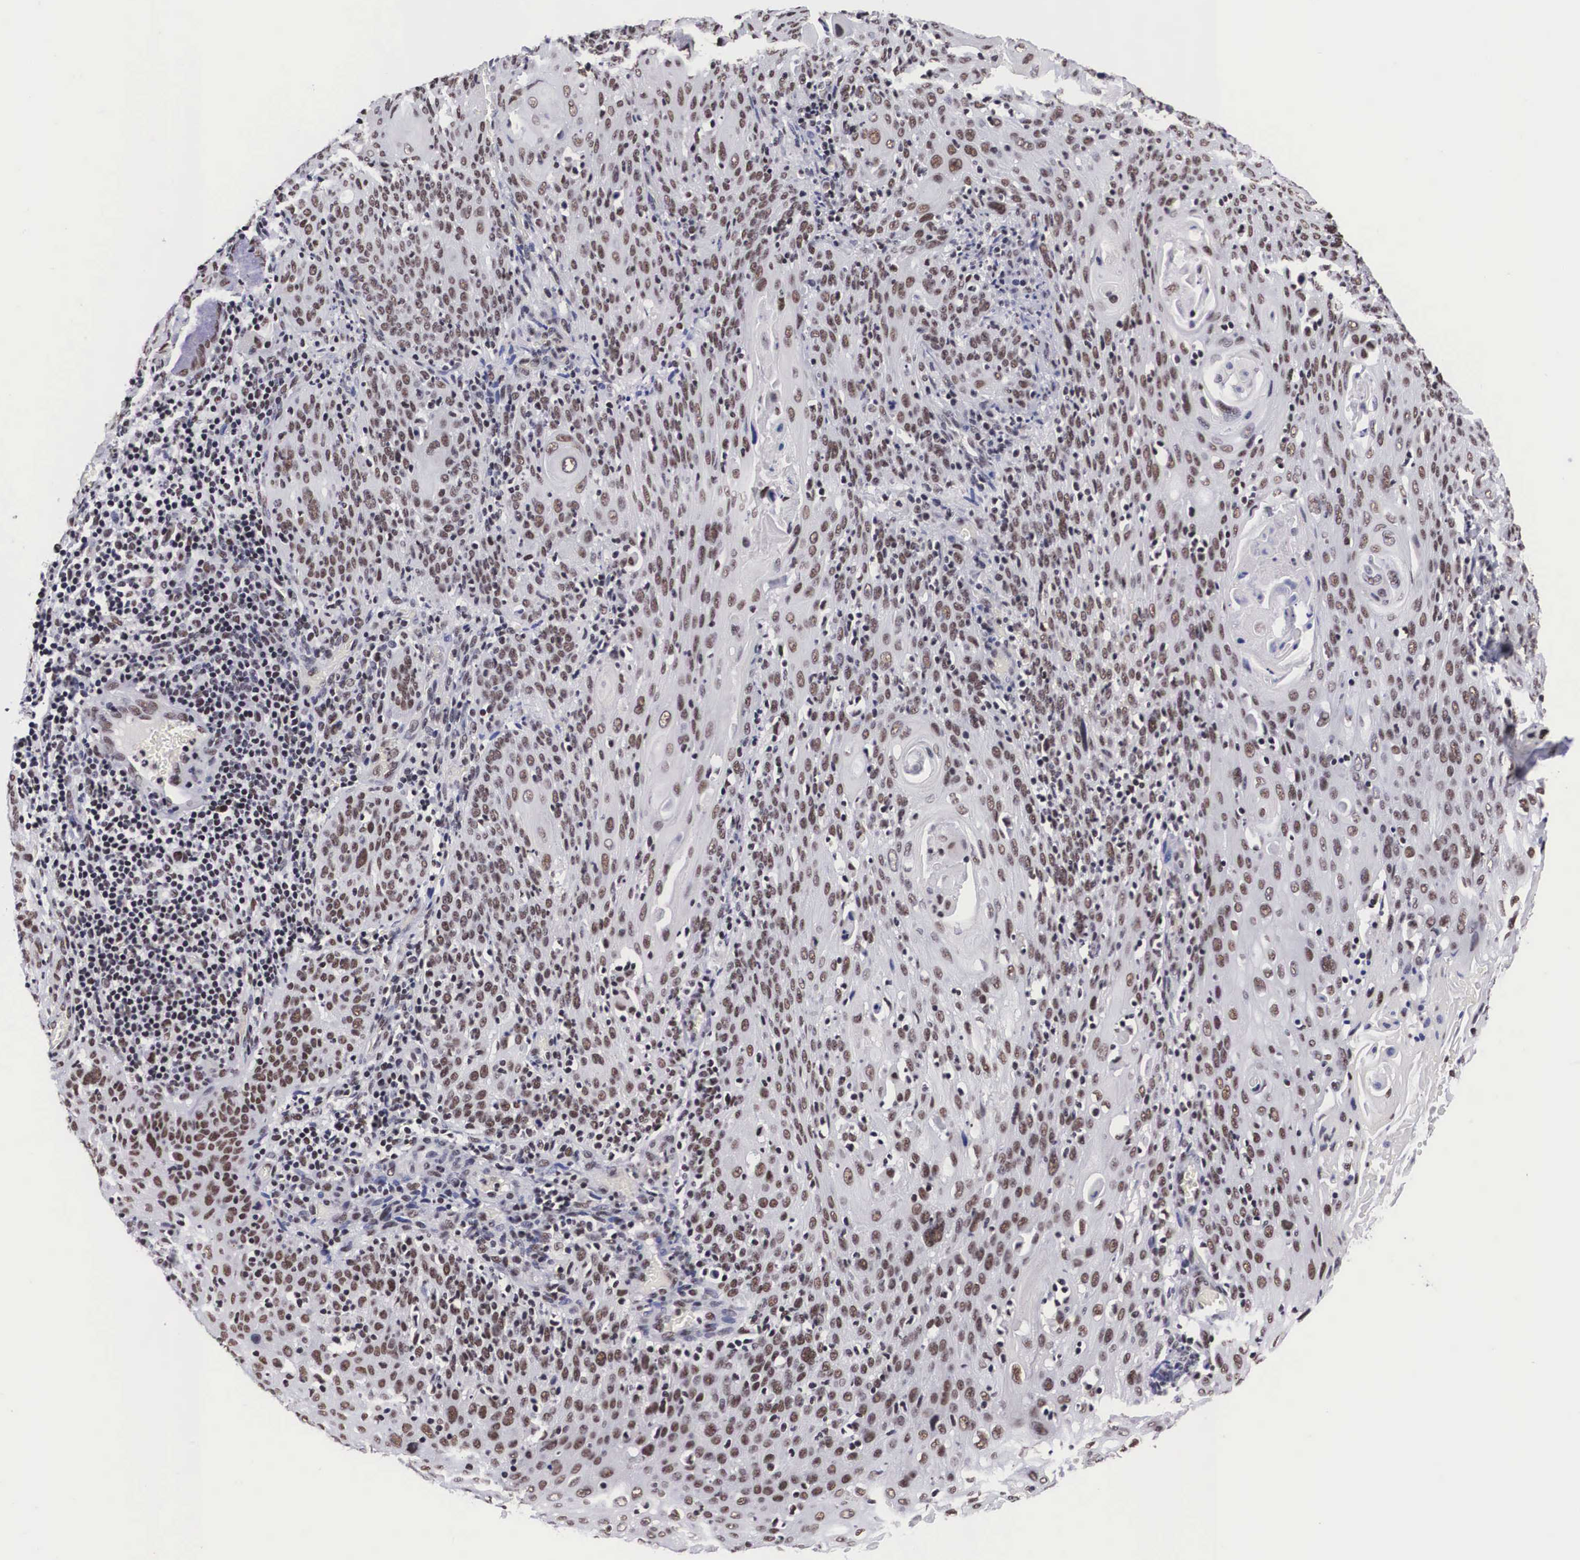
{"staining": {"intensity": "moderate", "quantity": ">75%", "location": "nuclear"}, "tissue": "cervical cancer", "cell_type": "Tumor cells", "image_type": "cancer", "snomed": [{"axis": "morphology", "description": "Squamous cell carcinoma, NOS"}, {"axis": "topography", "description": "Cervix"}], "caption": "A medium amount of moderate nuclear expression is identified in about >75% of tumor cells in cervical cancer tissue.", "gene": "SF3A1", "patient": {"sex": "female", "age": 54}}